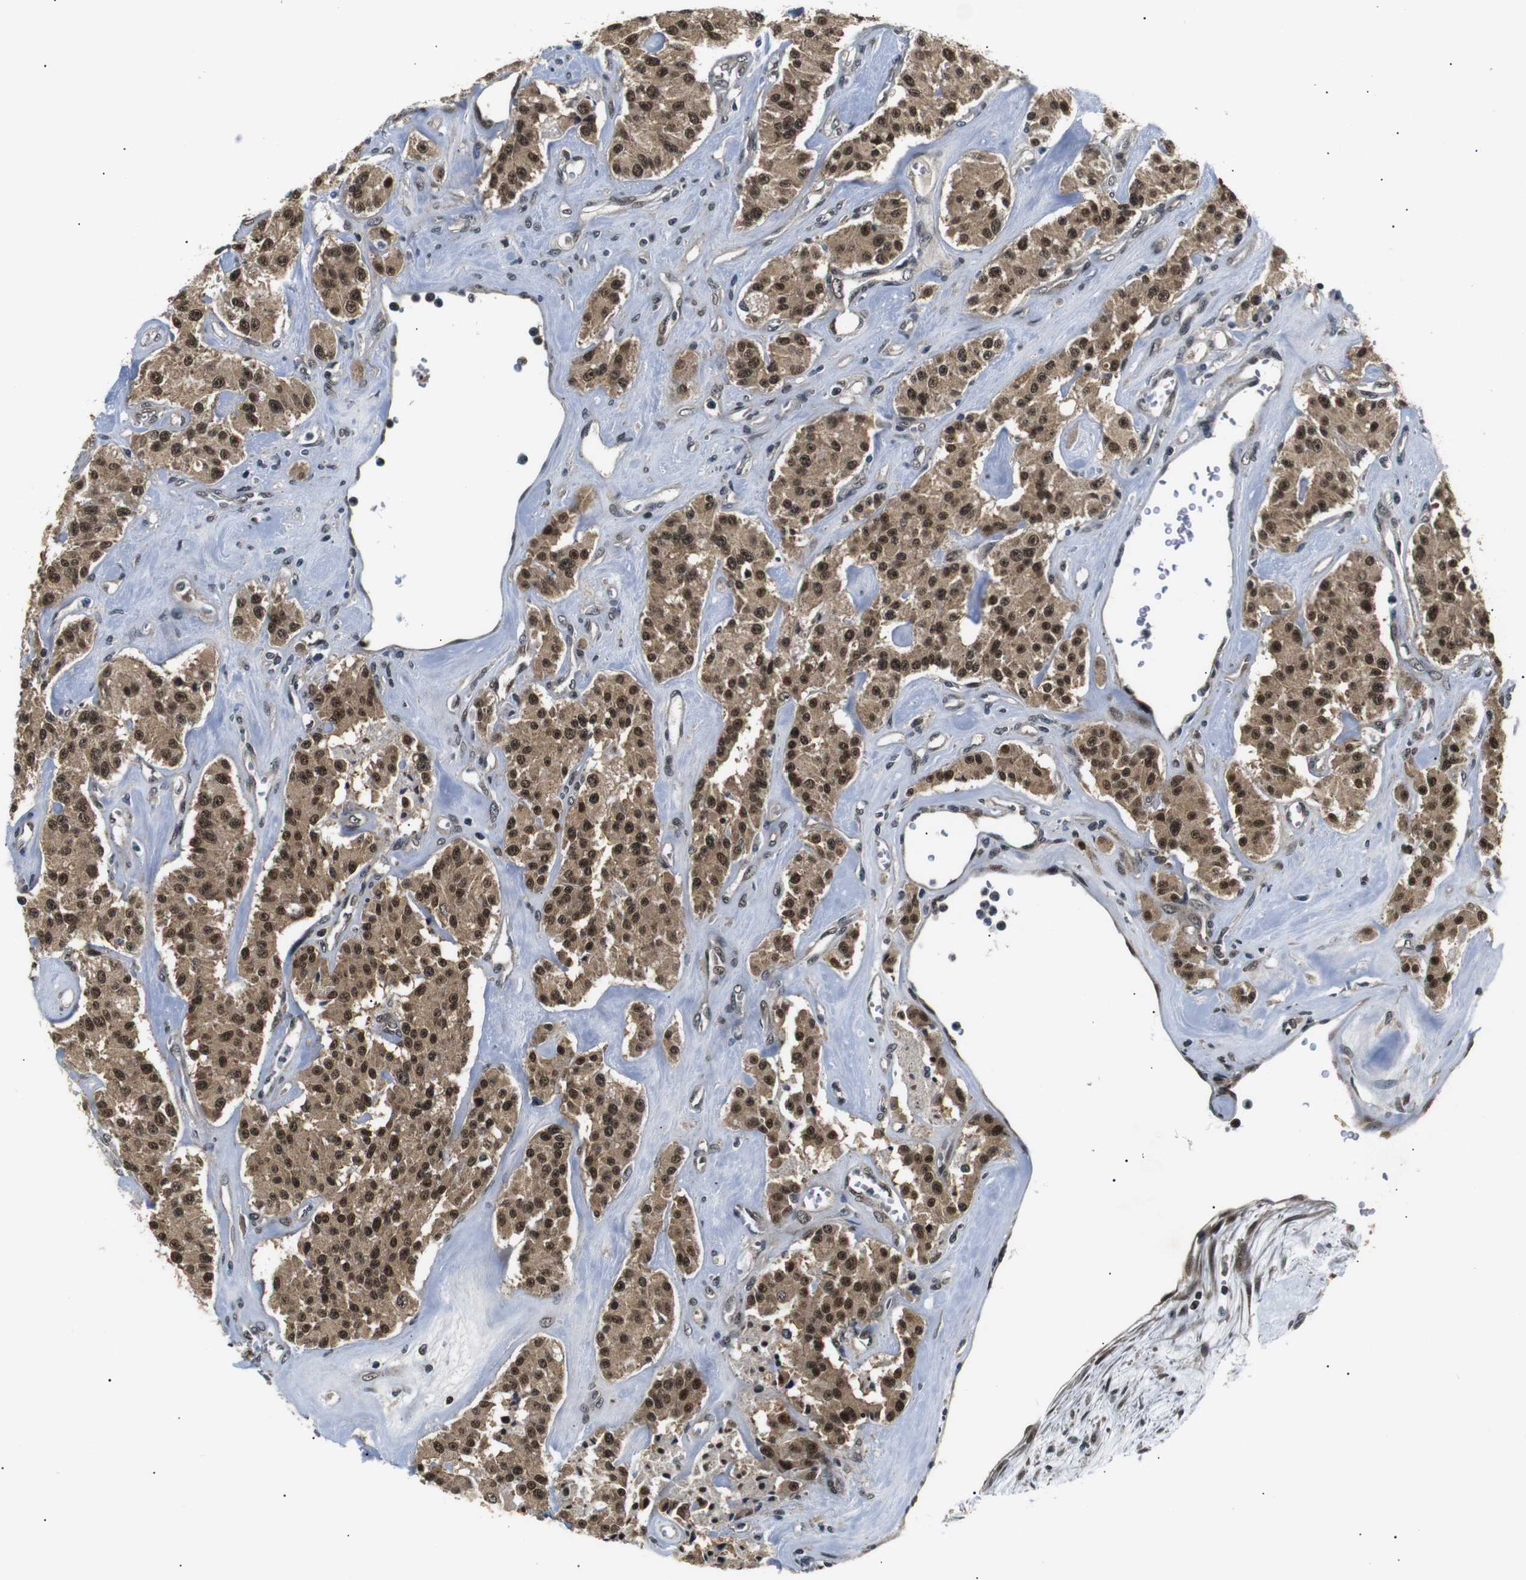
{"staining": {"intensity": "strong", "quantity": ">75%", "location": "cytoplasmic/membranous,nuclear"}, "tissue": "carcinoid", "cell_type": "Tumor cells", "image_type": "cancer", "snomed": [{"axis": "morphology", "description": "Carcinoid, malignant, NOS"}, {"axis": "topography", "description": "Pancreas"}], "caption": "Protein staining demonstrates strong cytoplasmic/membranous and nuclear staining in approximately >75% of tumor cells in carcinoid. (DAB IHC, brown staining for protein, blue staining for nuclei).", "gene": "SKP1", "patient": {"sex": "male", "age": 41}}